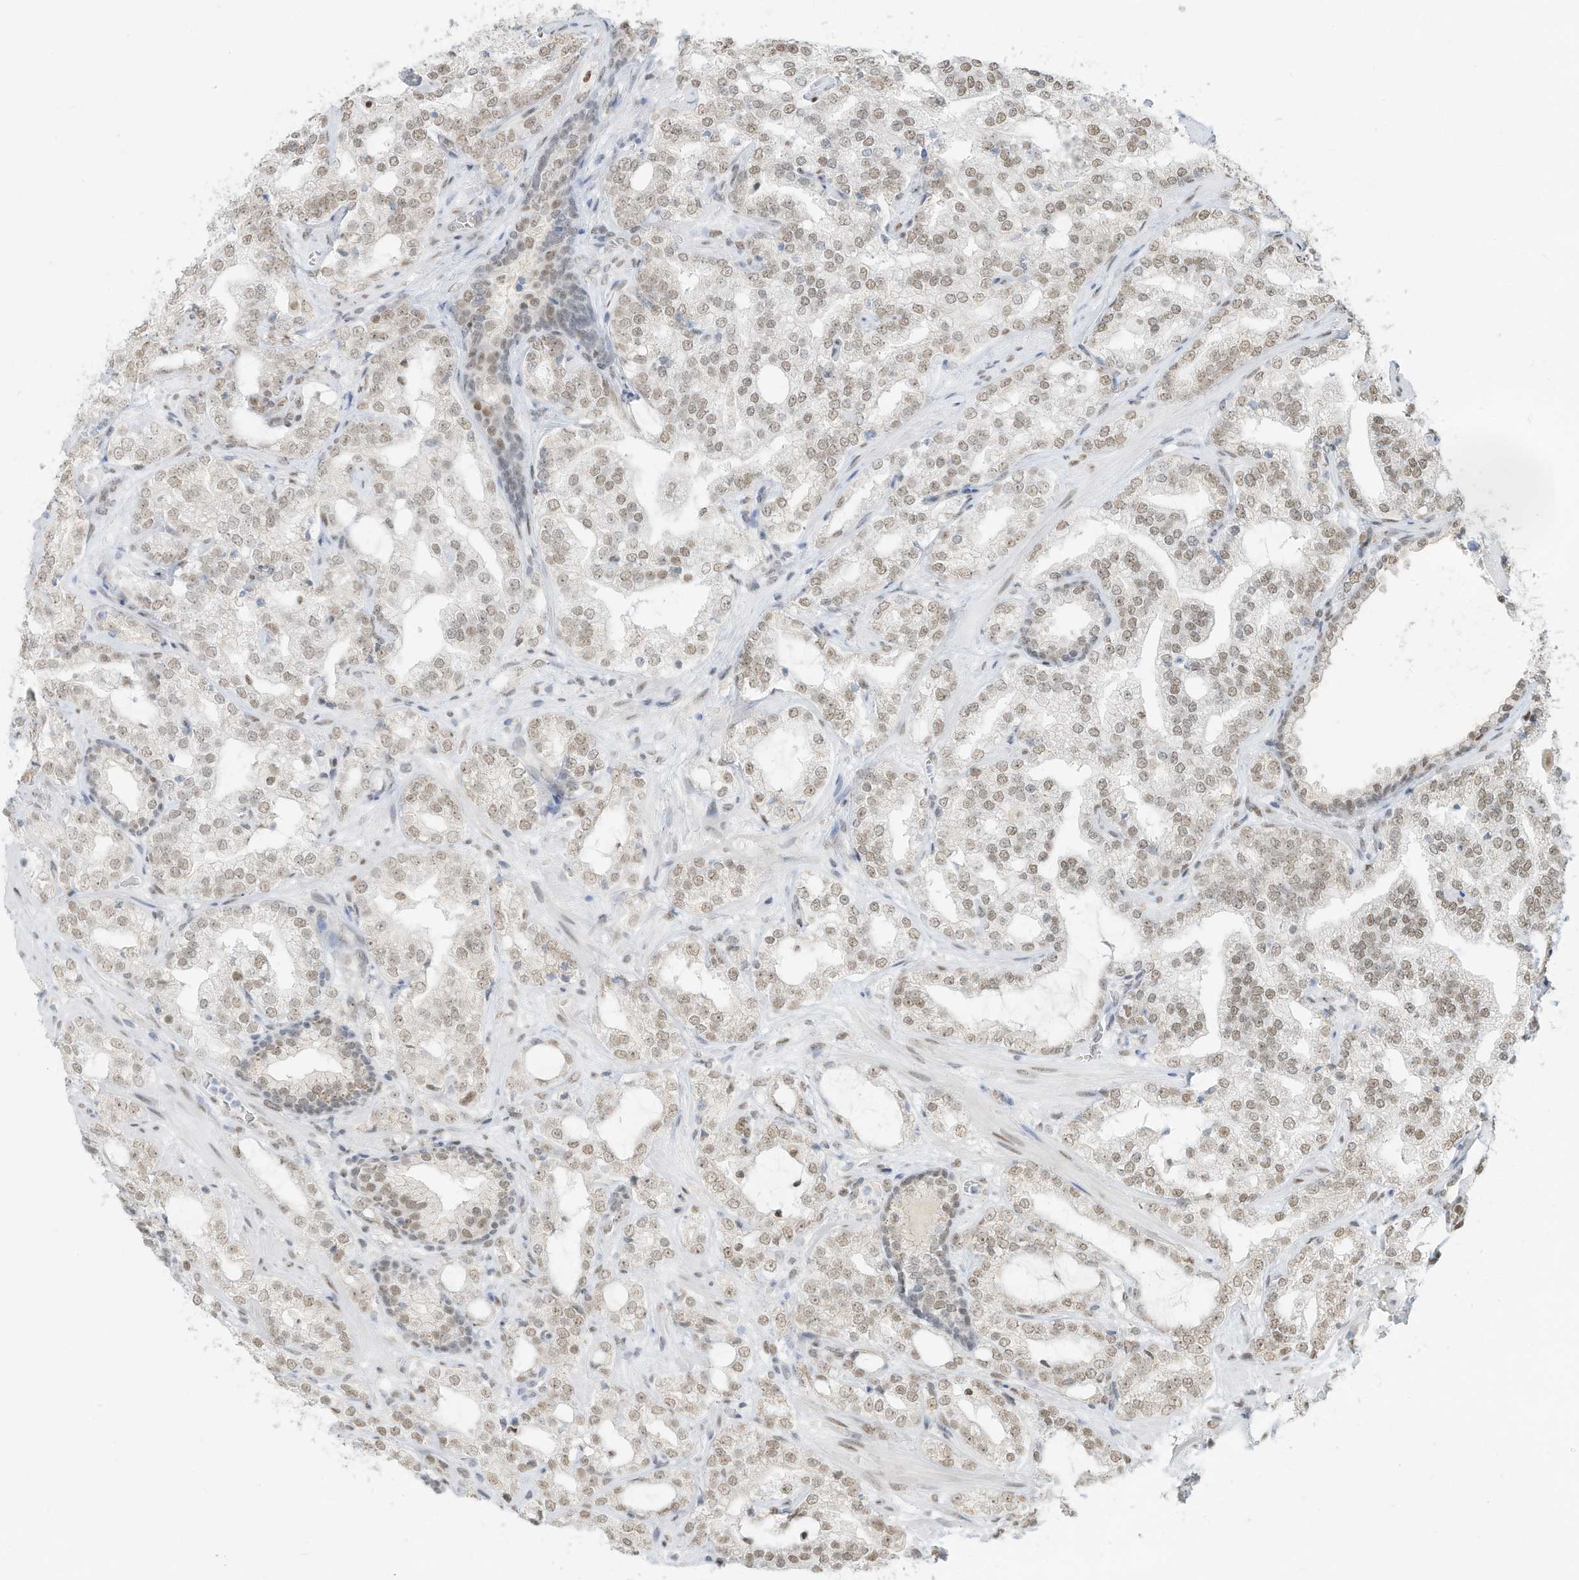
{"staining": {"intensity": "weak", "quantity": "25%-75%", "location": "nuclear"}, "tissue": "prostate cancer", "cell_type": "Tumor cells", "image_type": "cancer", "snomed": [{"axis": "morphology", "description": "Adenocarcinoma, High grade"}, {"axis": "topography", "description": "Prostate"}], "caption": "Tumor cells show low levels of weak nuclear staining in about 25%-75% of cells in human prostate cancer.", "gene": "NHSL1", "patient": {"sex": "male", "age": 64}}